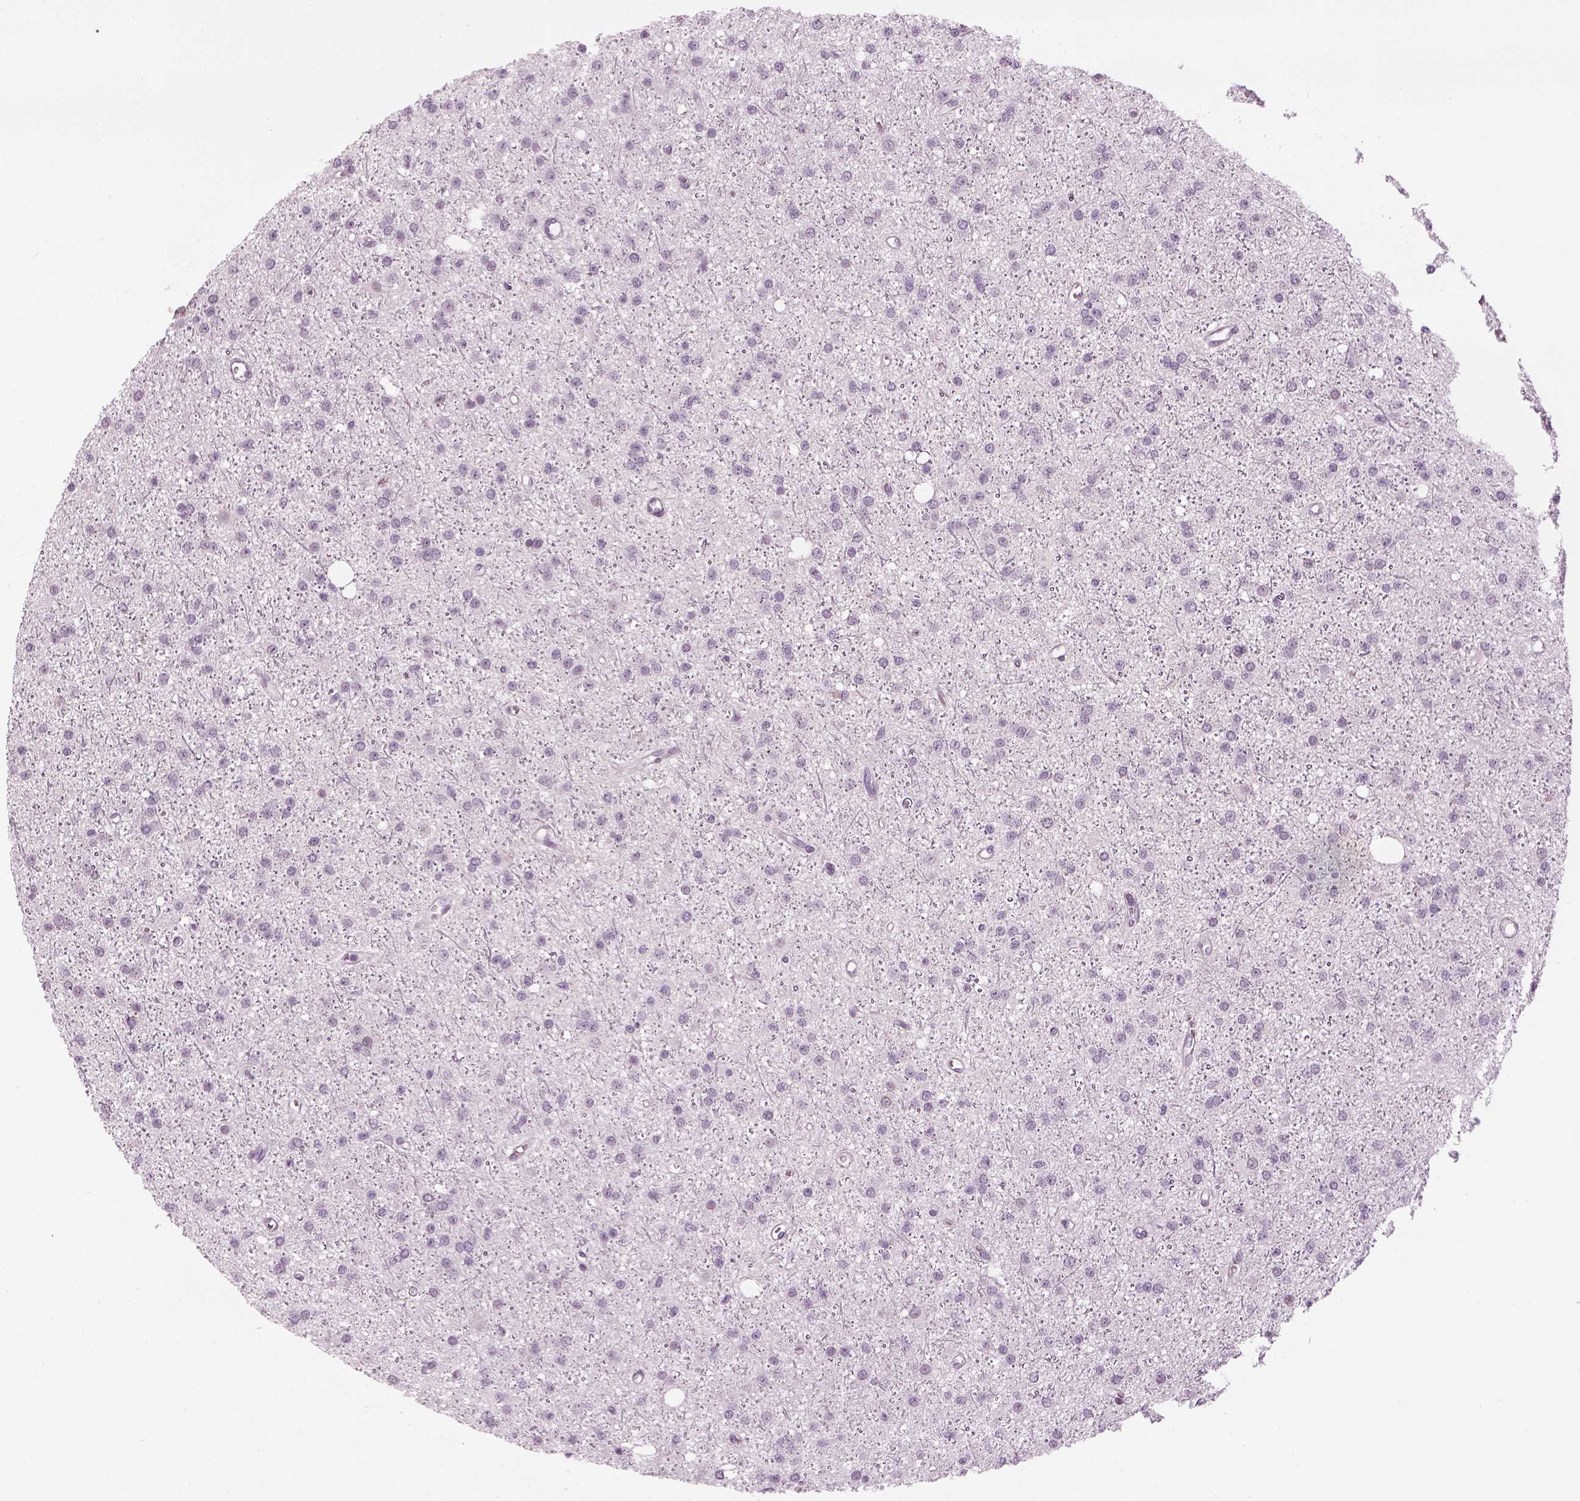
{"staining": {"intensity": "negative", "quantity": "none", "location": "none"}, "tissue": "glioma", "cell_type": "Tumor cells", "image_type": "cancer", "snomed": [{"axis": "morphology", "description": "Glioma, malignant, Low grade"}, {"axis": "topography", "description": "Brain"}], "caption": "Glioma stained for a protein using IHC reveals no staining tumor cells.", "gene": "LRRIQ3", "patient": {"sex": "male", "age": 27}}